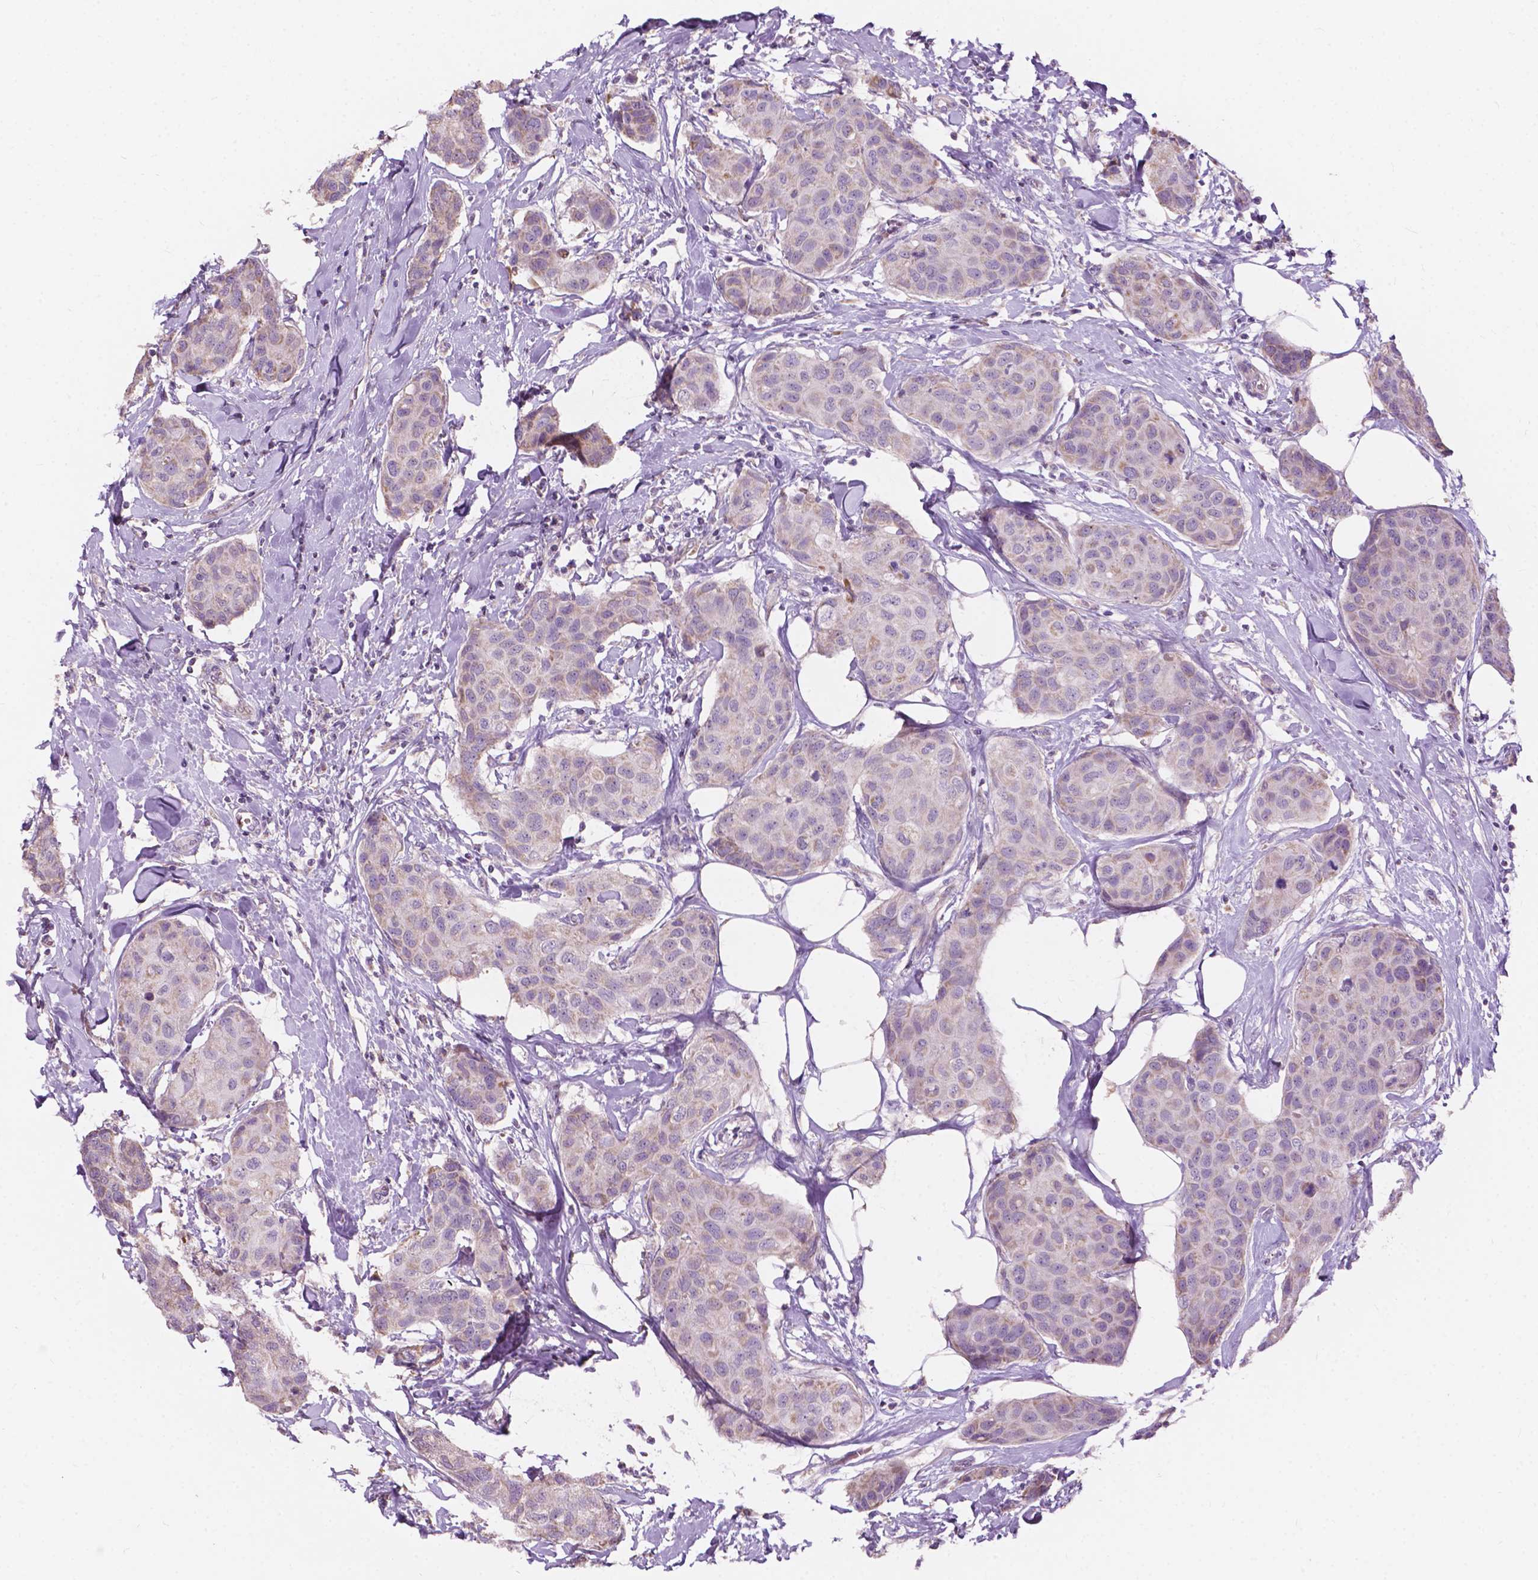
{"staining": {"intensity": "negative", "quantity": "none", "location": "none"}, "tissue": "breast cancer", "cell_type": "Tumor cells", "image_type": "cancer", "snomed": [{"axis": "morphology", "description": "Duct carcinoma"}, {"axis": "topography", "description": "Breast"}], "caption": "The histopathology image exhibits no significant staining in tumor cells of breast cancer (intraductal carcinoma).", "gene": "NDUFS1", "patient": {"sex": "female", "age": 80}}